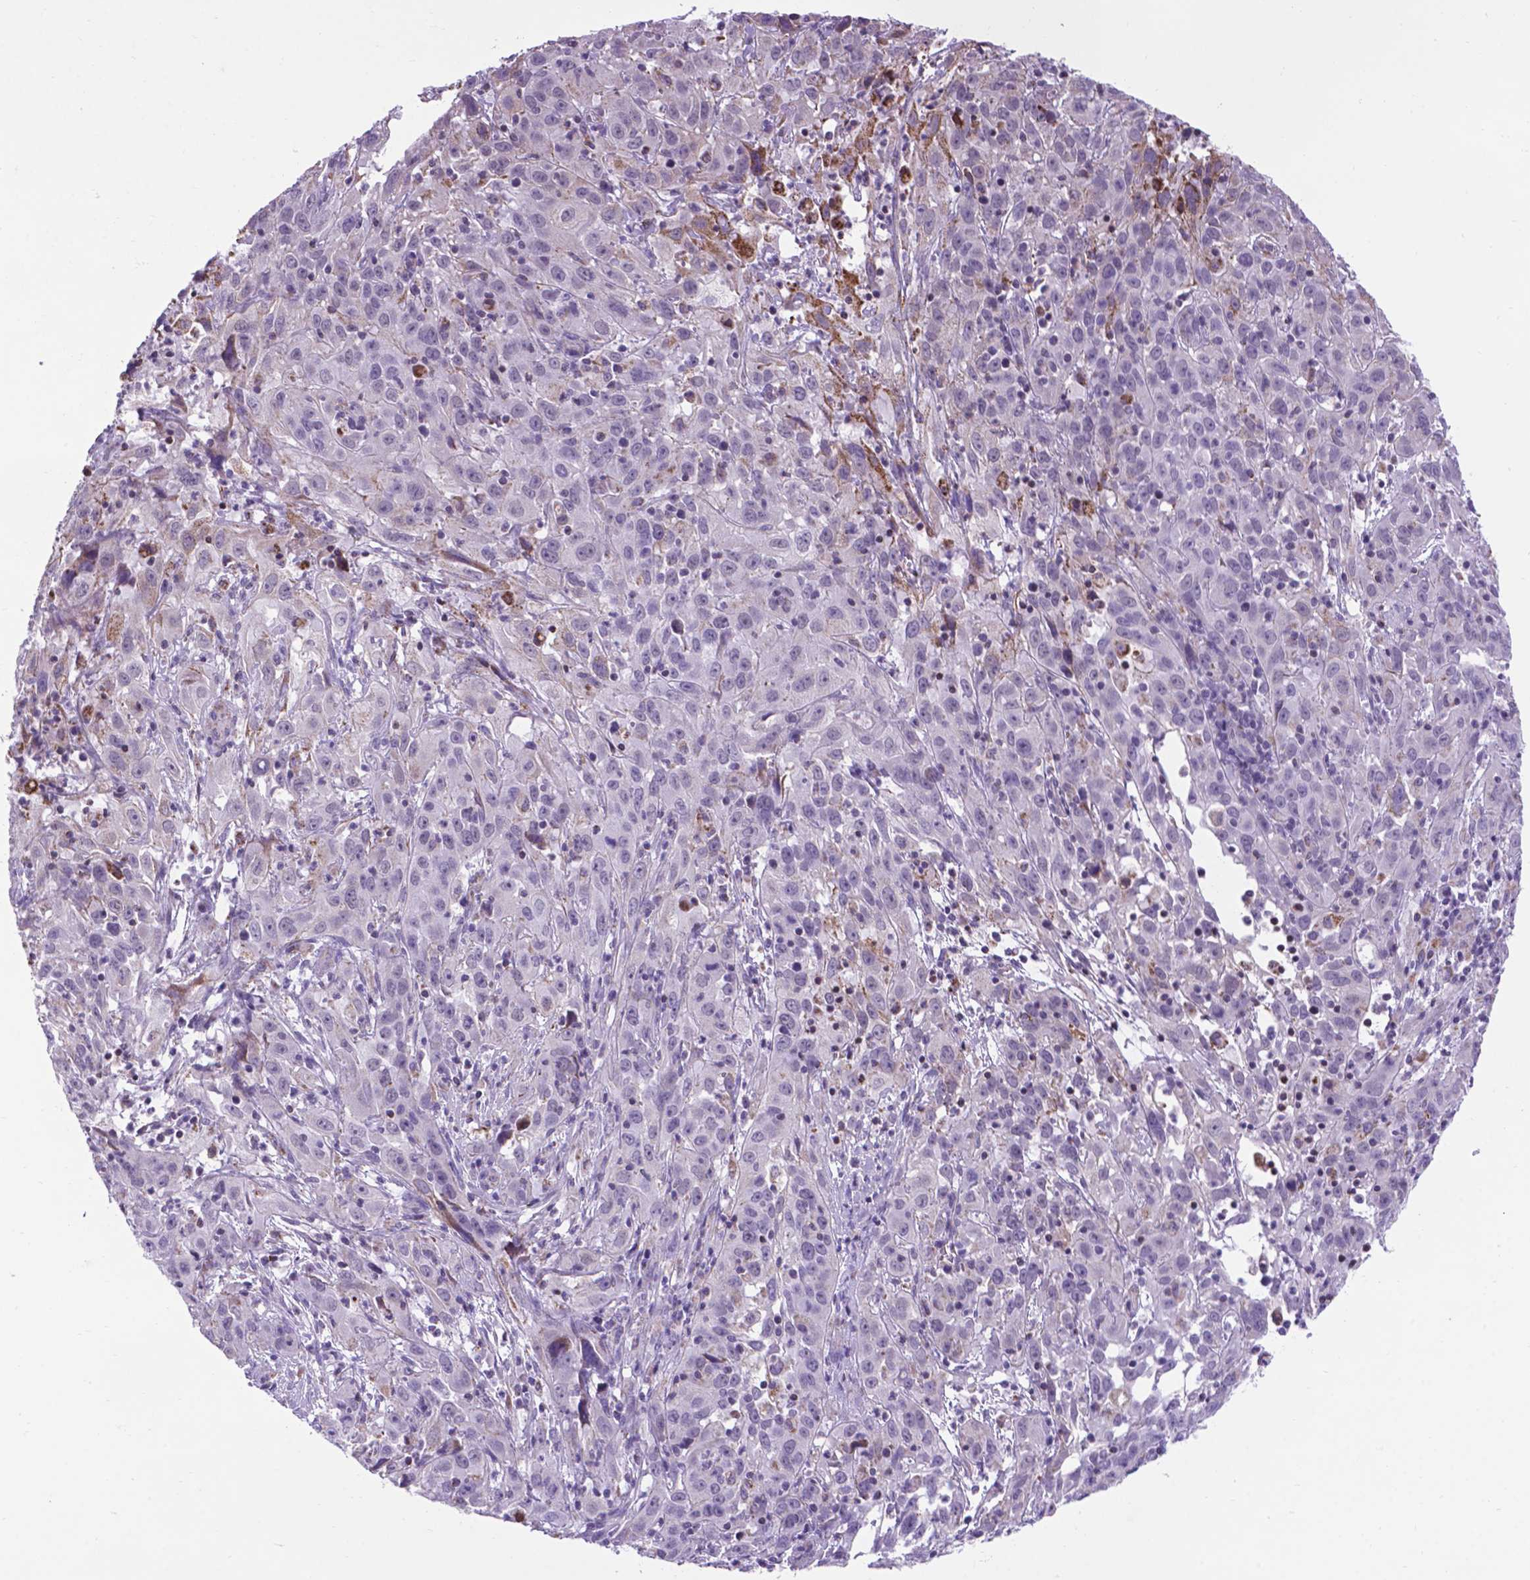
{"staining": {"intensity": "weak", "quantity": "<25%", "location": "cytoplasmic/membranous"}, "tissue": "cervical cancer", "cell_type": "Tumor cells", "image_type": "cancer", "snomed": [{"axis": "morphology", "description": "Squamous cell carcinoma, NOS"}, {"axis": "topography", "description": "Cervix"}], "caption": "High magnification brightfield microscopy of cervical squamous cell carcinoma stained with DAB (brown) and counterstained with hematoxylin (blue): tumor cells show no significant positivity.", "gene": "POU3F3", "patient": {"sex": "female", "age": 32}}